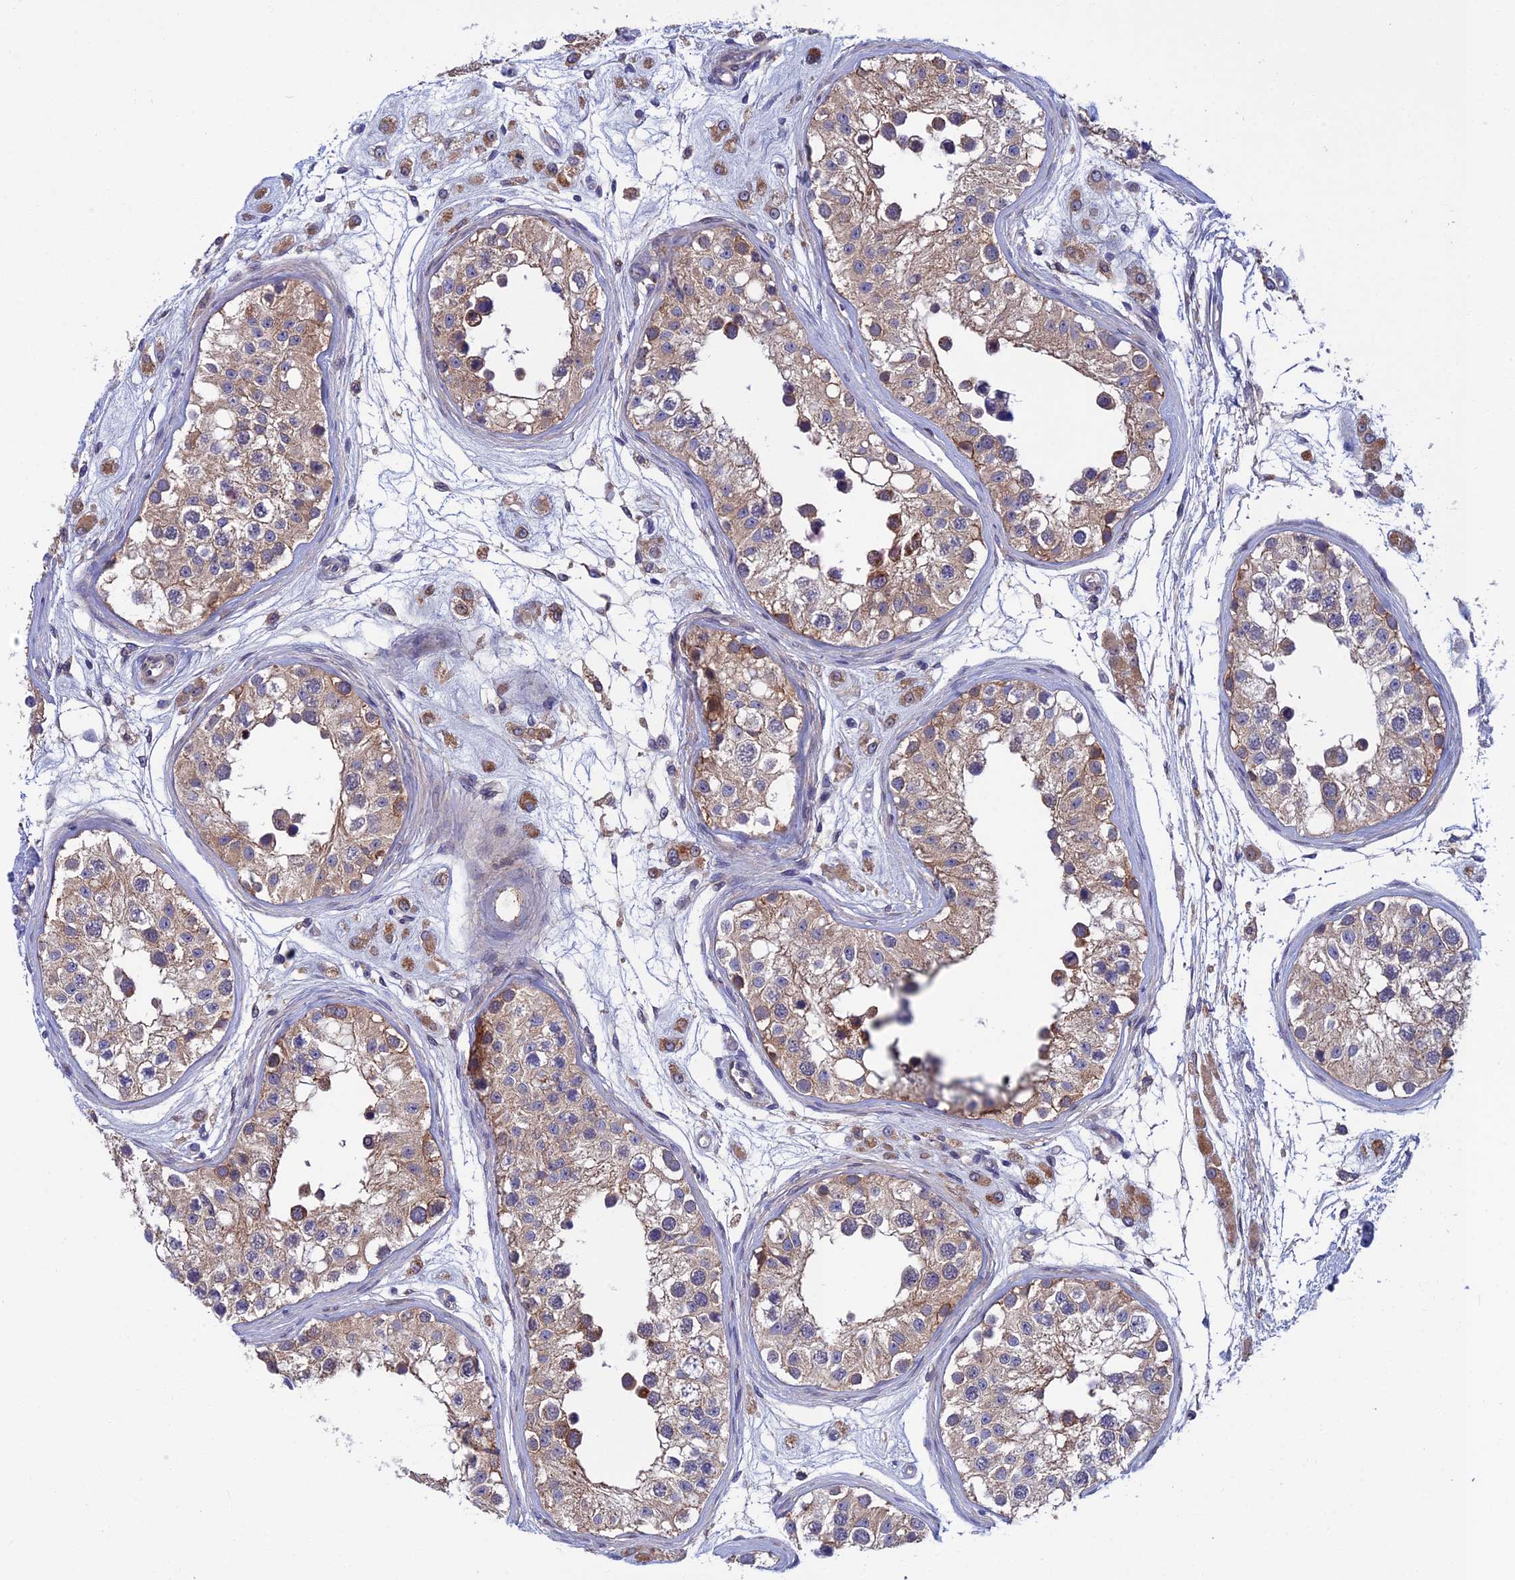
{"staining": {"intensity": "strong", "quantity": "25%-75%", "location": "cytoplasmic/membranous"}, "tissue": "testis", "cell_type": "Cells in seminiferous ducts", "image_type": "normal", "snomed": [{"axis": "morphology", "description": "Normal tissue, NOS"}, {"axis": "morphology", "description": "Adenocarcinoma, metastatic, NOS"}, {"axis": "topography", "description": "Testis"}], "caption": "Protein staining demonstrates strong cytoplasmic/membranous staining in about 25%-75% of cells in seminiferous ducts in unremarkable testis.", "gene": "CRACD", "patient": {"sex": "male", "age": 26}}